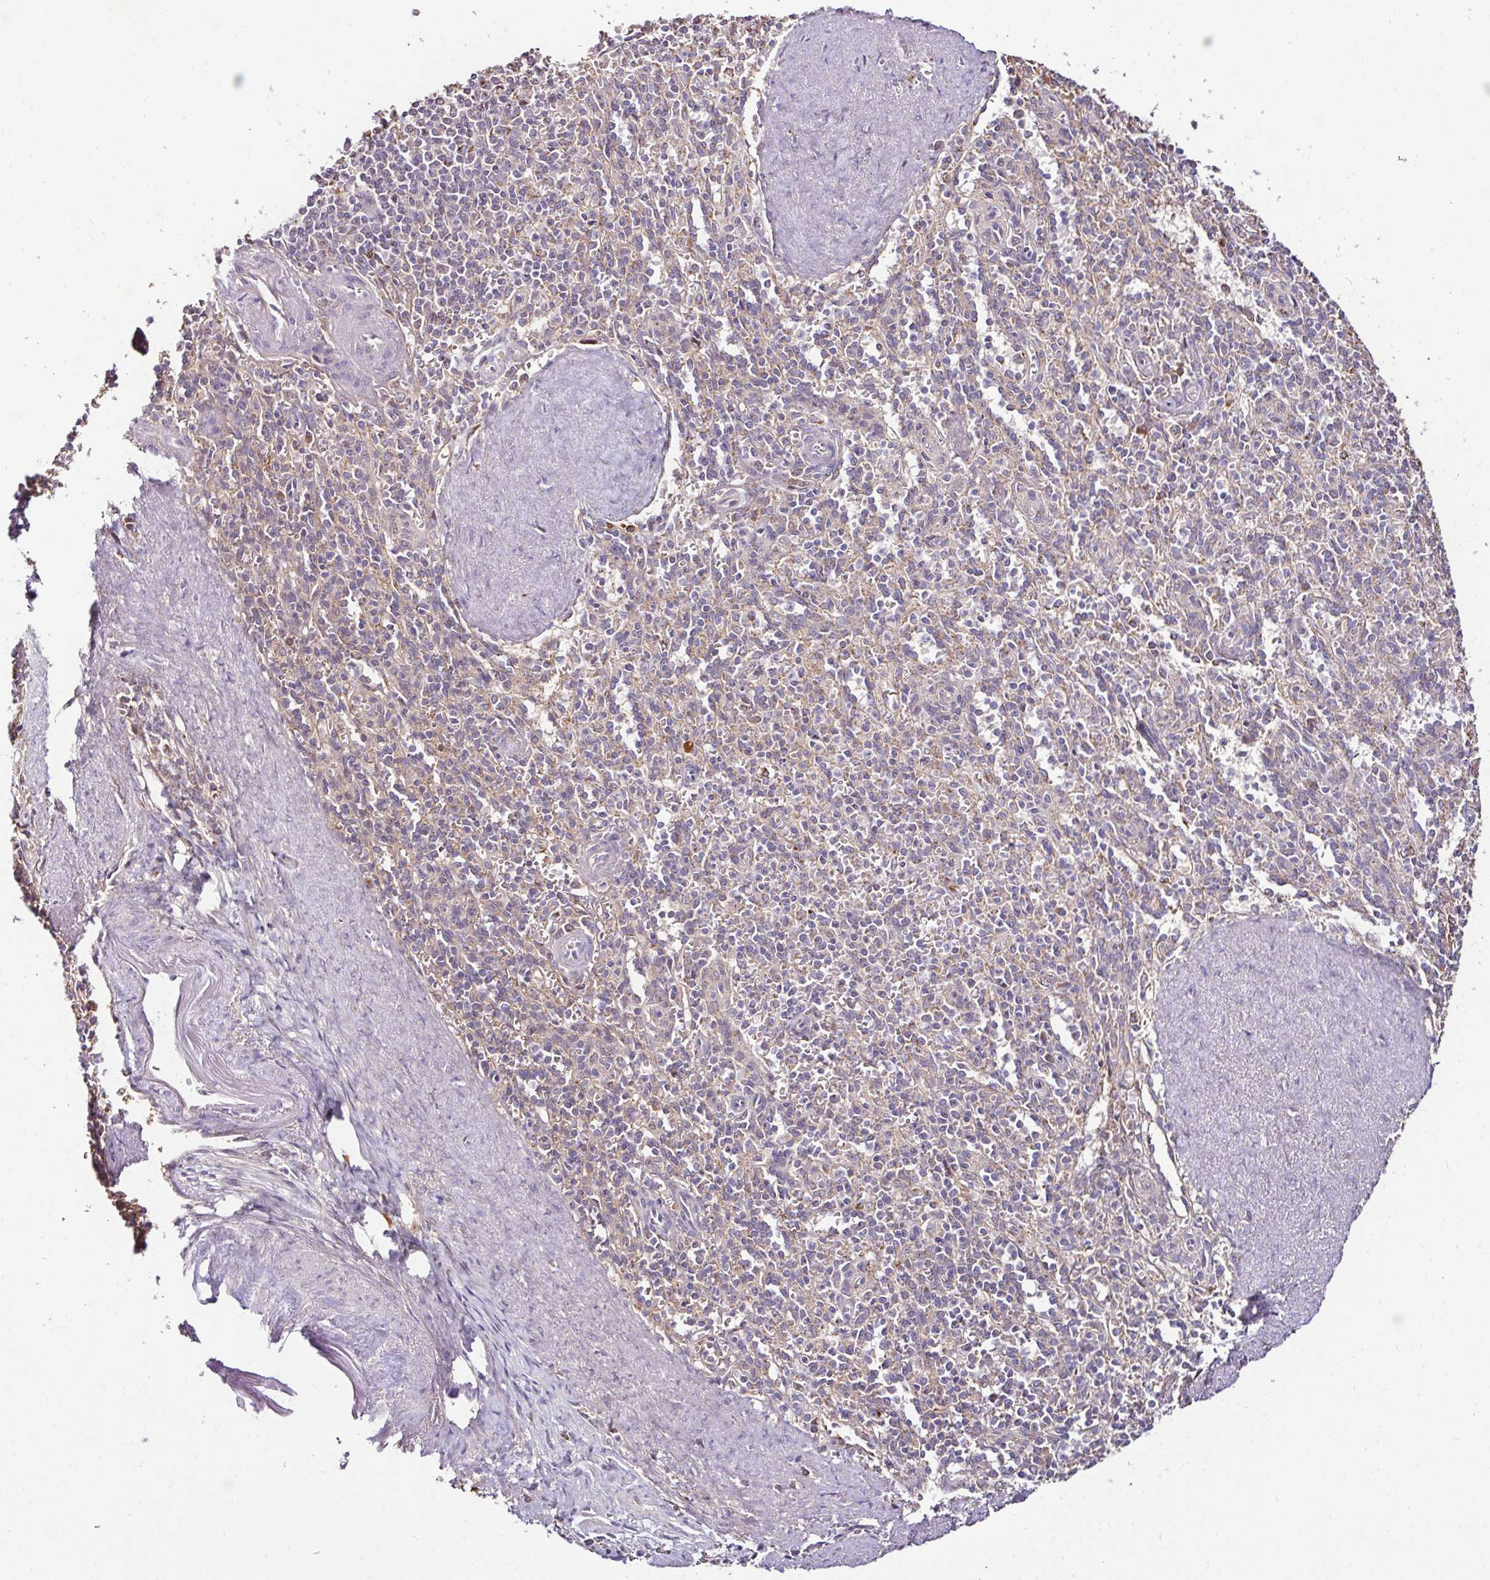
{"staining": {"intensity": "negative", "quantity": "none", "location": "none"}, "tissue": "spleen", "cell_type": "Cells in red pulp", "image_type": "normal", "snomed": [{"axis": "morphology", "description": "Normal tissue, NOS"}, {"axis": "topography", "description": "Spleen"}], "caption": "Unremarkable spleen was stained to show a protein in brown. There is no significant positivity in cells in red pulp.", "gene": "CPD", "patient": {"sex": "female", "age": 70}}